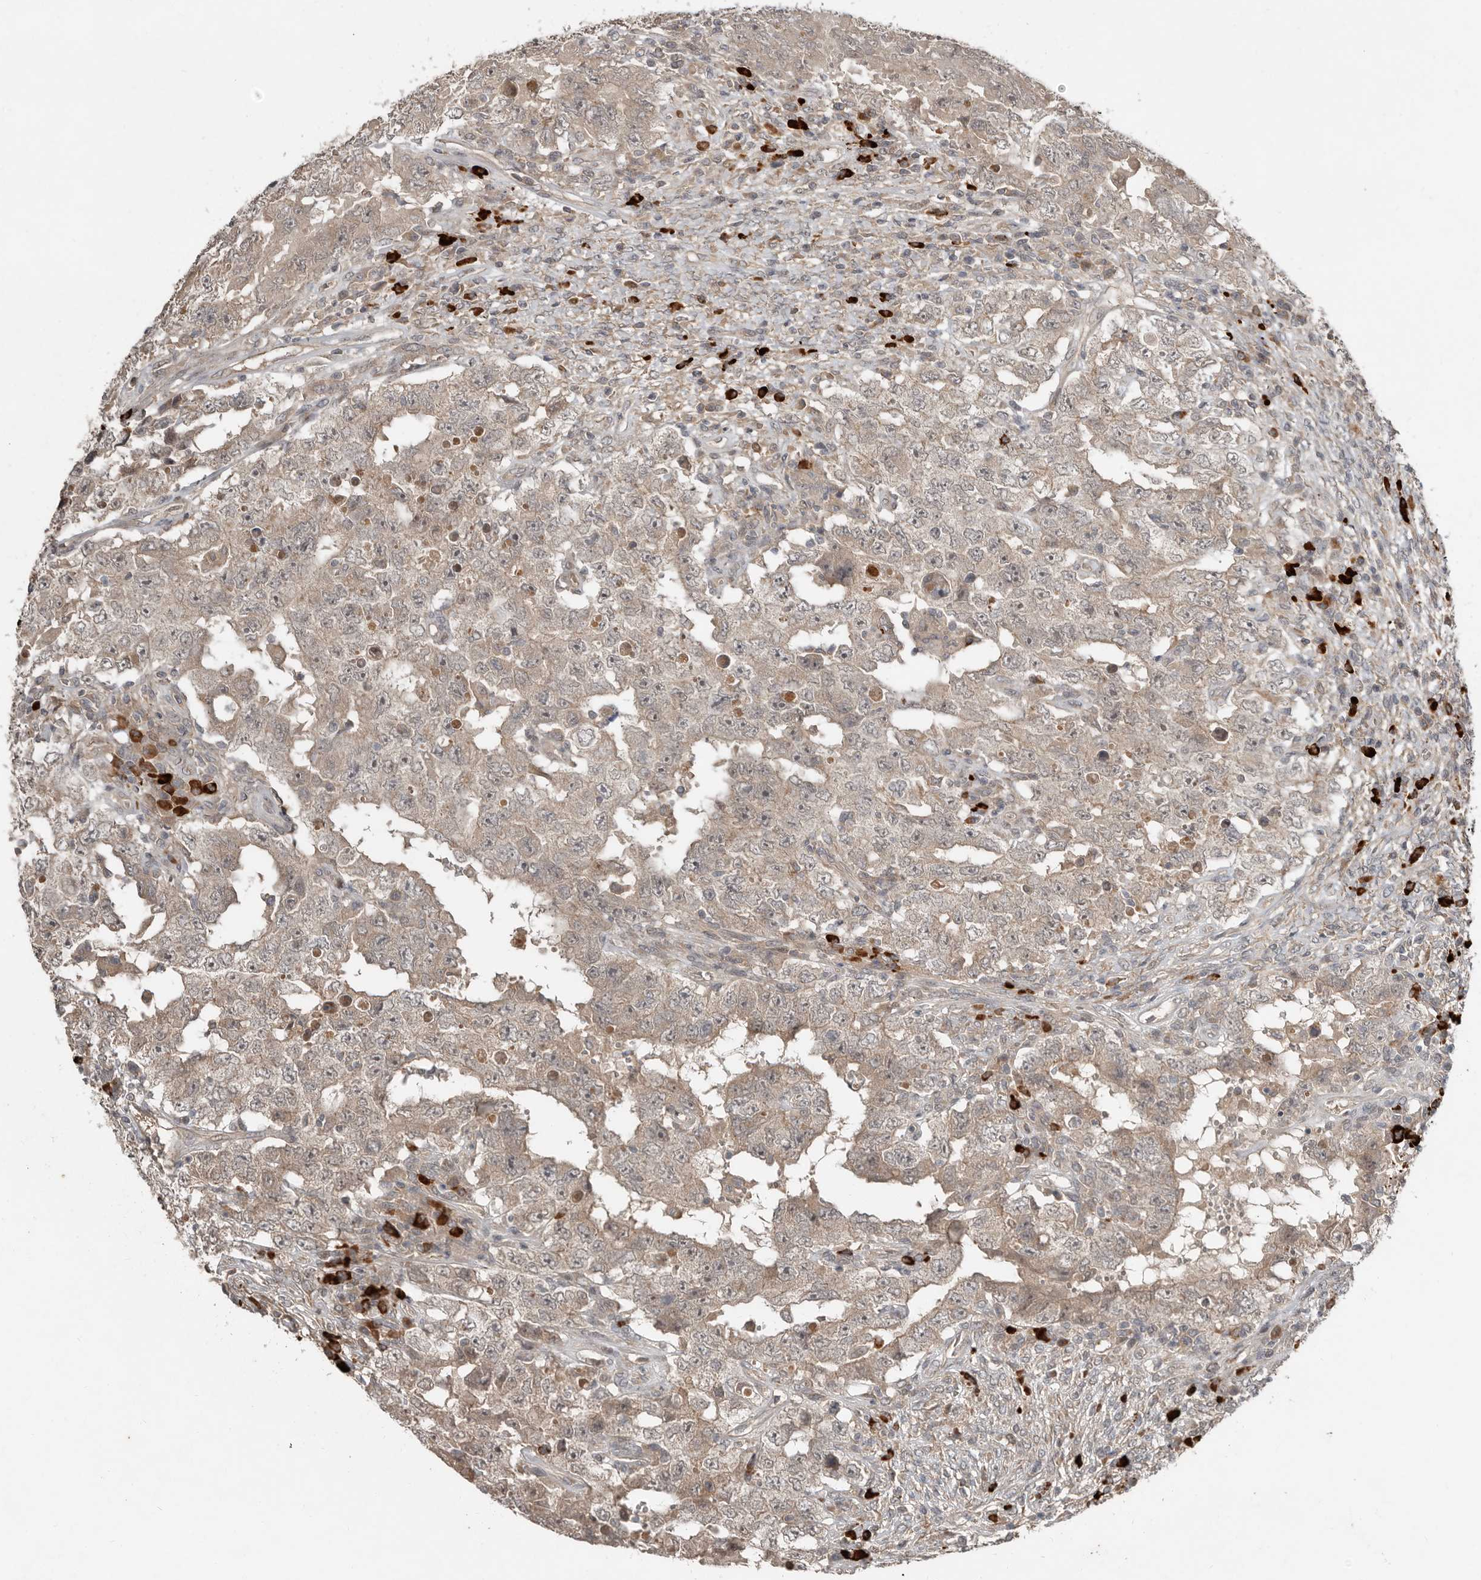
{"staining": {"intensity": "weak", "quantity": "<25%", "location": "cytoplasmic/membranous"}, "tissue": "testis cancer", "cell_type": "Tumor cells", "image_type": "cancer", "snomed": [{"axis": "morphology", "description": "Carcinoma, Embryonal, NOS"}, {"axis": "topography", "description": "Testis"}], "caption": "There is no significant positivity in tumor cells of embryonal carcinoma (testis).", "gene": "TEAD3", "patient": {"sex": "male", "age": 26}}